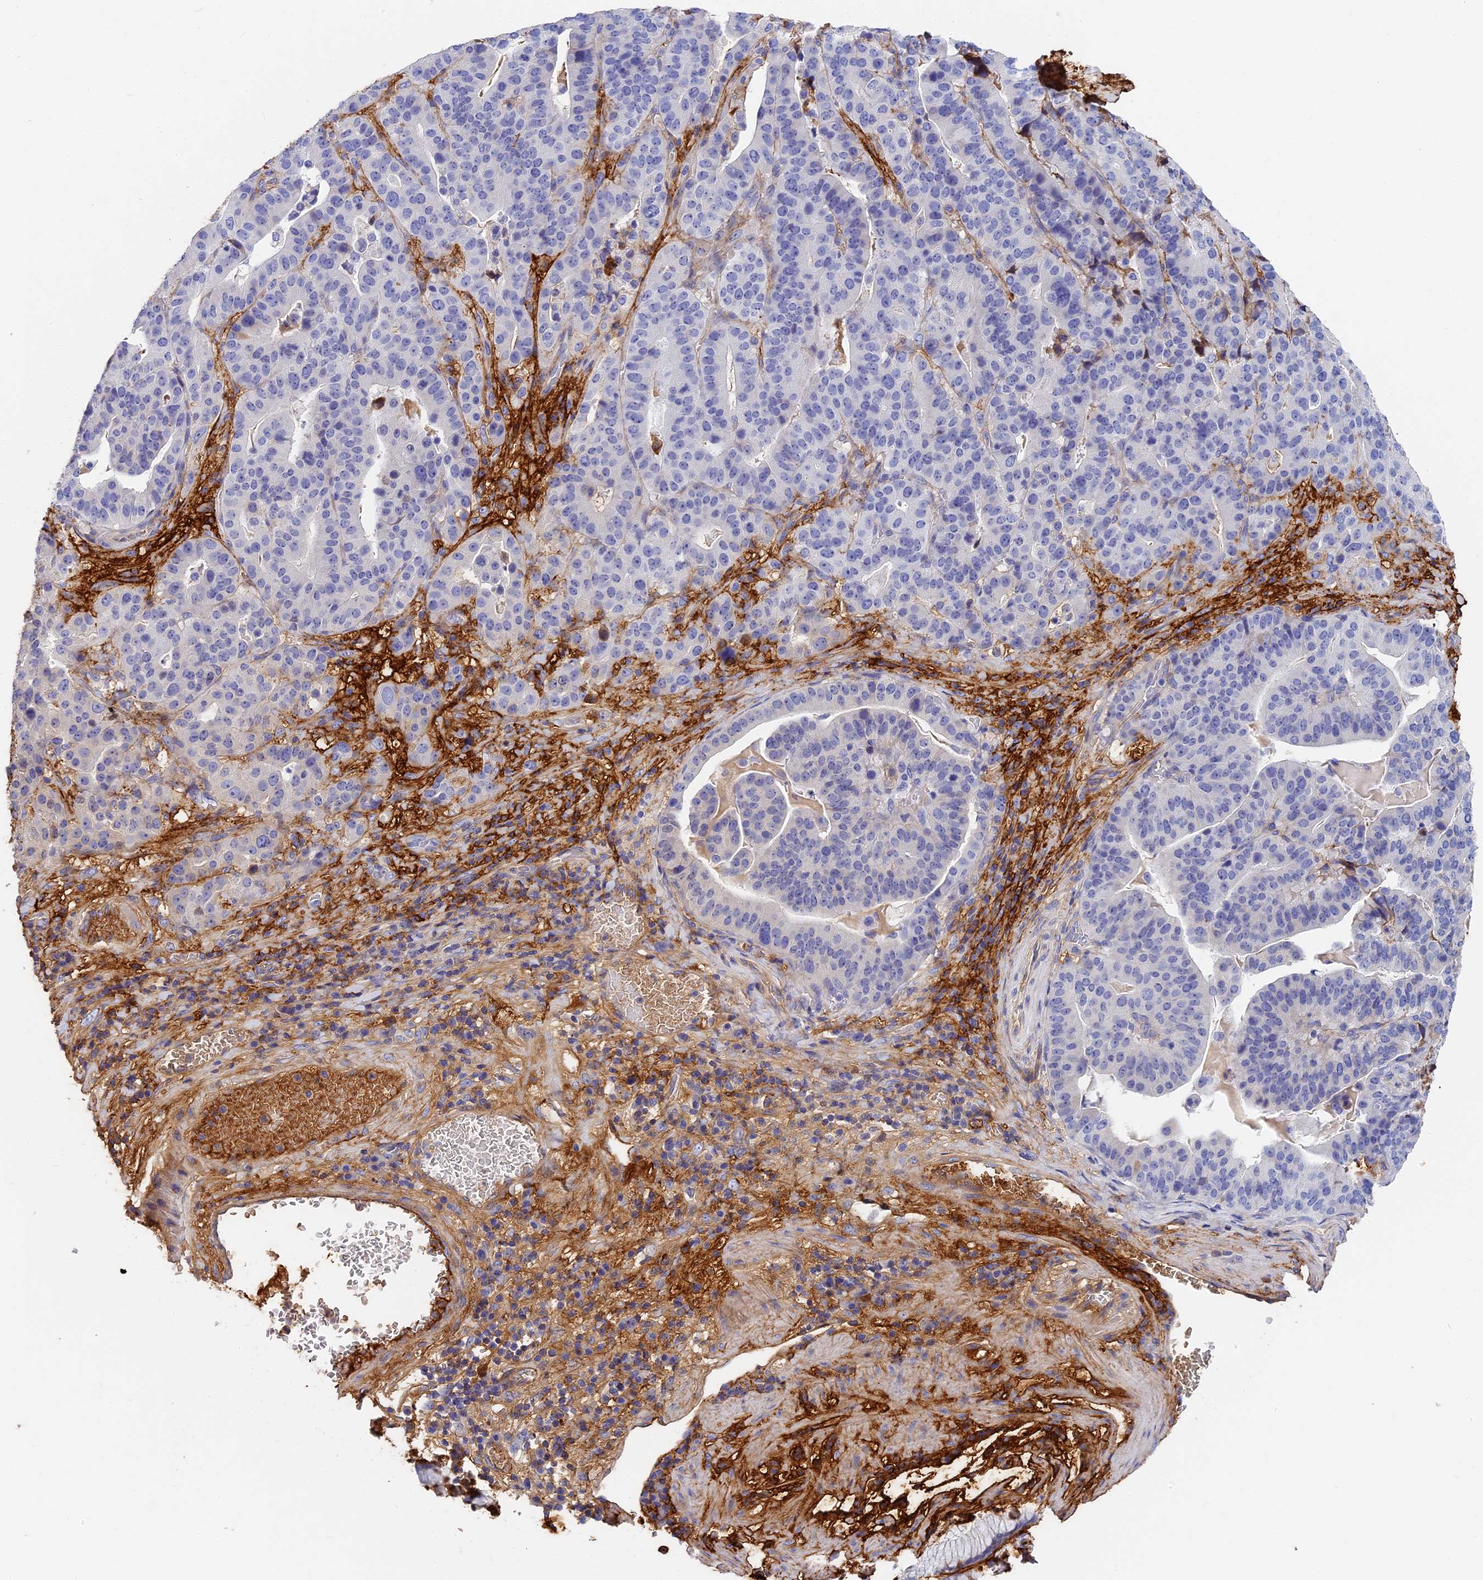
{"staining": {"intensity": "negative", "quantity": "none", "location": "none"}, "tissue": "stomach cancer", "cell_type": "Tumor cells", "image_type": "cancer", "snomed": [{"axis": "morphology", "description": "Adenocarcinoma, NOS"}, {"axis": "topography", "description": "Stomach"}], "caption": "A histopathology image of stomach cancer stained for a protein displays no brown staining in tumor cells.", "gene": "ITIH1", "patient": {"sex": "male", "age": 48}}